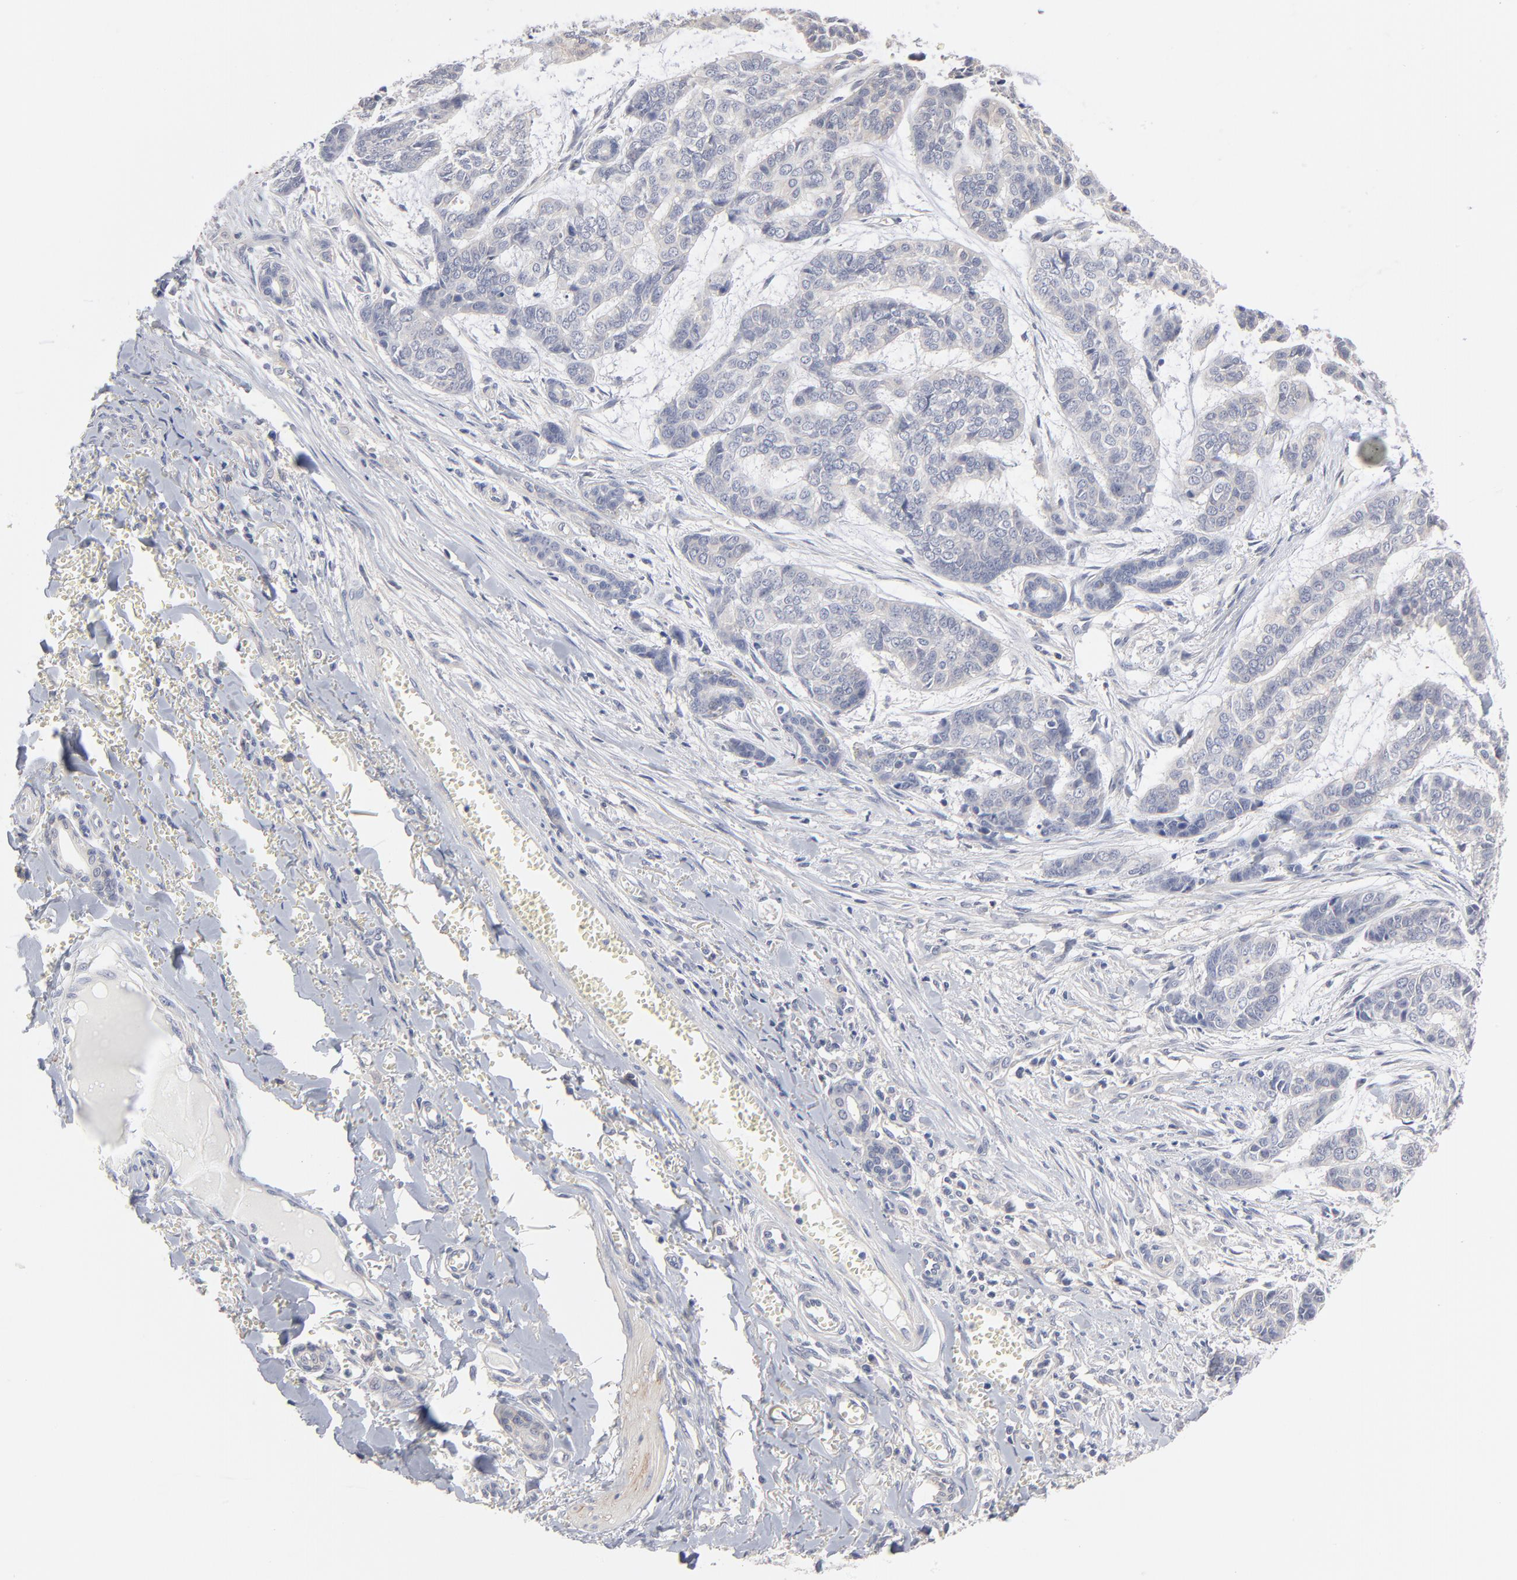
{"staining": {"intensity": "negative", "quantity": "none", "location": "none"}, "tissue": "skin cancer", "cell_type": "Tumor cells", "image_type": "cancer", "snomed": [{"axis": "morphology", "description": "Basal cell carcinoma"}, {"axis": "topography", "description": "Skin"}], "caption": "Immunohistochemistry (IHC) of human skin cancer exhibits no staining in tumor cells.", "gene": "SLC16A1", "patient": {"sex": "female", "age": 64}}